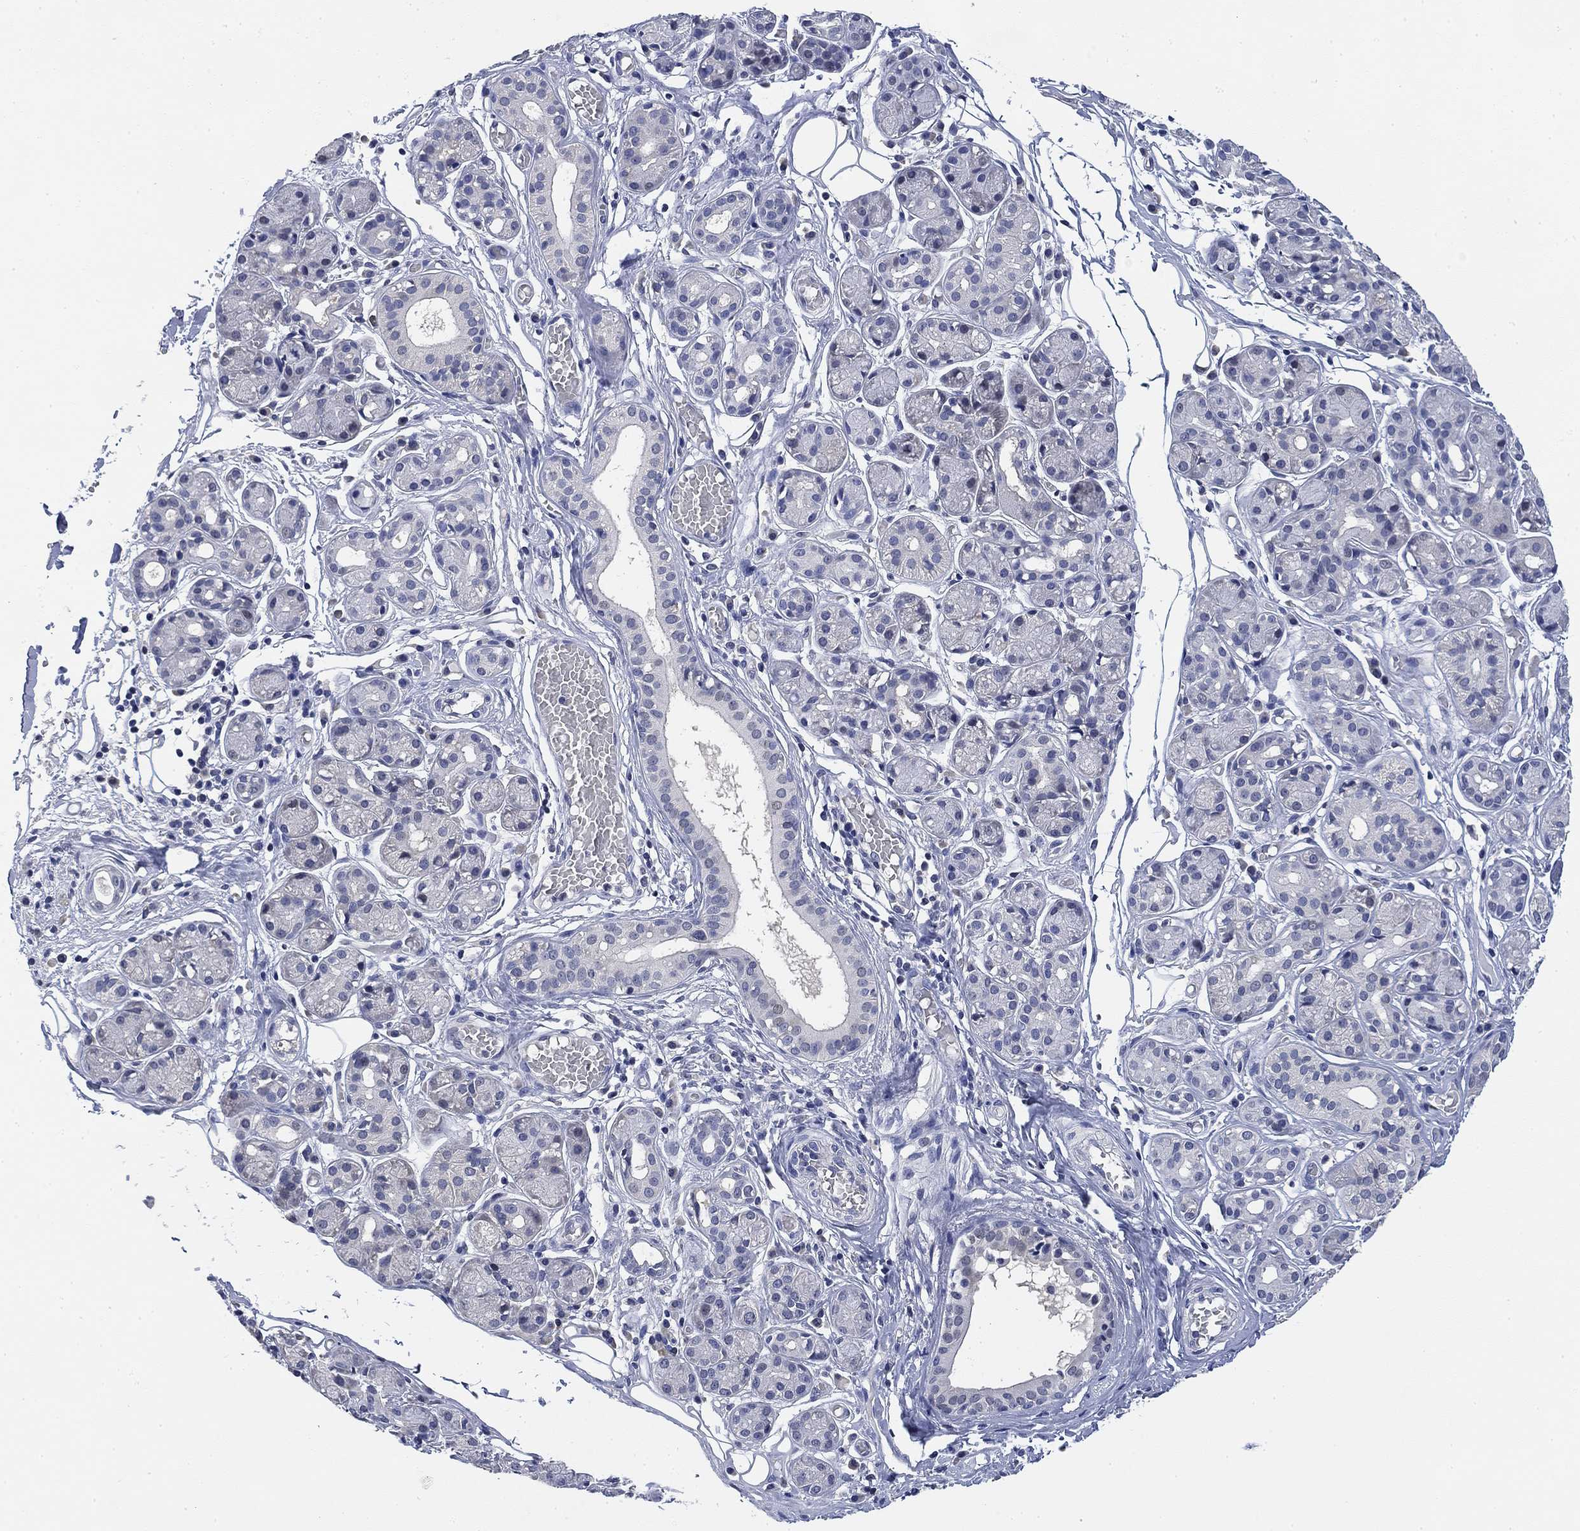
{"staining": {"intensity": "negative", "quantity": "none", "location": "none"}, "tissue": "salivary gland", "cell_type": "Glandular cells", "image_type": "normal", "snomed": [{"axis": "morphology", "description": "Normal tissue, NOS"}, {"axis": "topography", "description": "Salivary gland"}, {"axis": "topography", "description": "Peripheral nerve tissue"}], "caption": "High power microscopy image of an immunohistochemistry histopathology image of unremarkable salivary gland, revealing no significant expression in glandular cells.", "gene": "DAZL", "patient": {"sex": "male", "age": 71}}